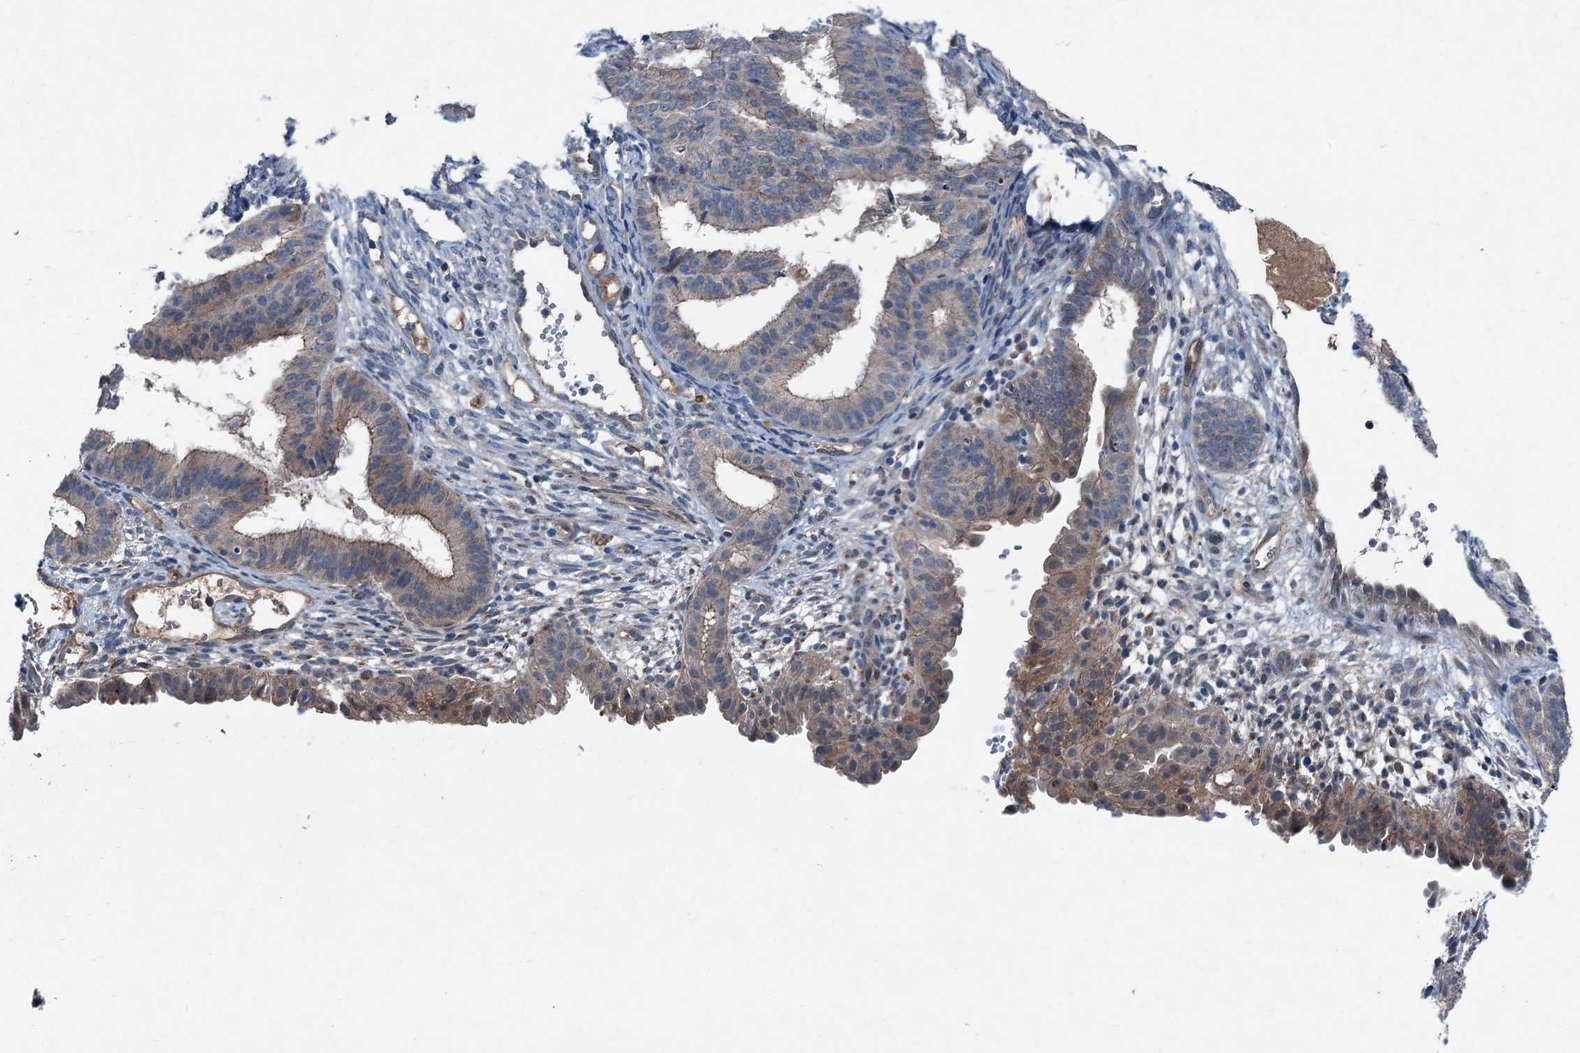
{"staining": {"intensity": "weak", "quantity": "25%-75%", "location": "cytoplasmic/membranous"}, "tissue": "endometrial cancer", "cell_type": "Tumor cells", "image_type": "cancer", "snomed": [{"axis": "morphology", "description": "Adenocarcinoma, NOS"}, {"axis": "topography", "description": "Endometrium"}], "caption": "Immunohistochemistry micrograph of neoplastic tissue: endometrial cancer (adenocarcinoma) stained using immunohistochemistry demonstrates low levels of weak protein expression localized specifically in the cytoplasmic/membranous of tumor cells, appearing as a cytoplasmic/membranous brown color.", "gene": "SLC2A10", "patient": {"sex": "female", "age": 51}}